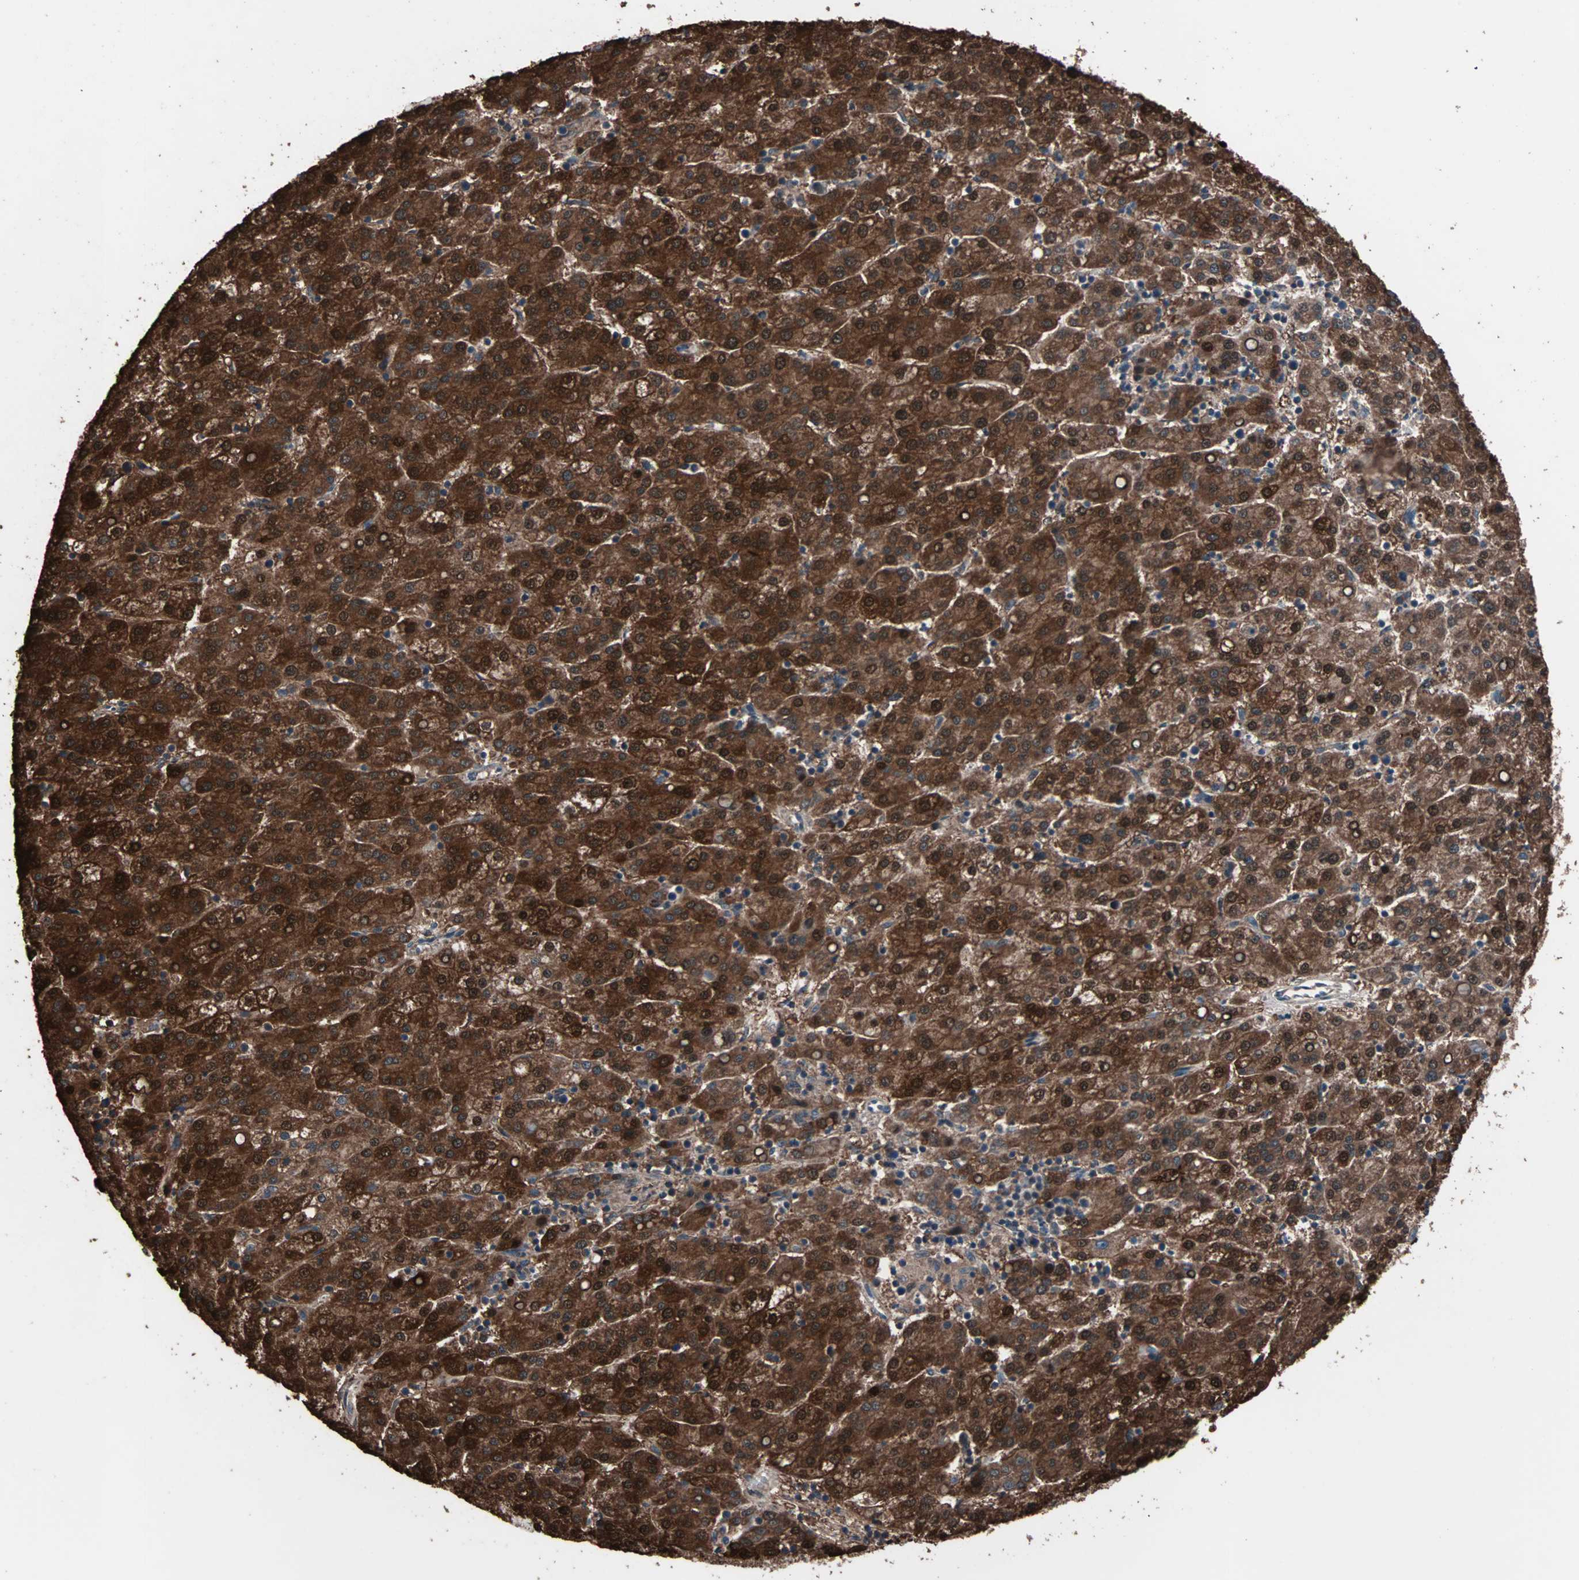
{"staining": {"intensity": "strong", "quantity": ">75%", "location": "cytoplasmic/membranous"}, "tissue": "liver cancer", "cell_type": "Tumor cells", "image_type": "cancer", "snomed": [{"axis": "morphology", "description": "Carcinoma, Hepatocellular, NOS"}, {"axis": "topography", "description": "Liver"}], "caption": "Liver hepatocellular carcinoma tissue demonstrates strong cytoplasmic/membranous expression in about >75% of tumor cells, visualized by immunohistochemistry.", "gene": "MRPL2", "patient": {"sex": "female", "age": 58}}